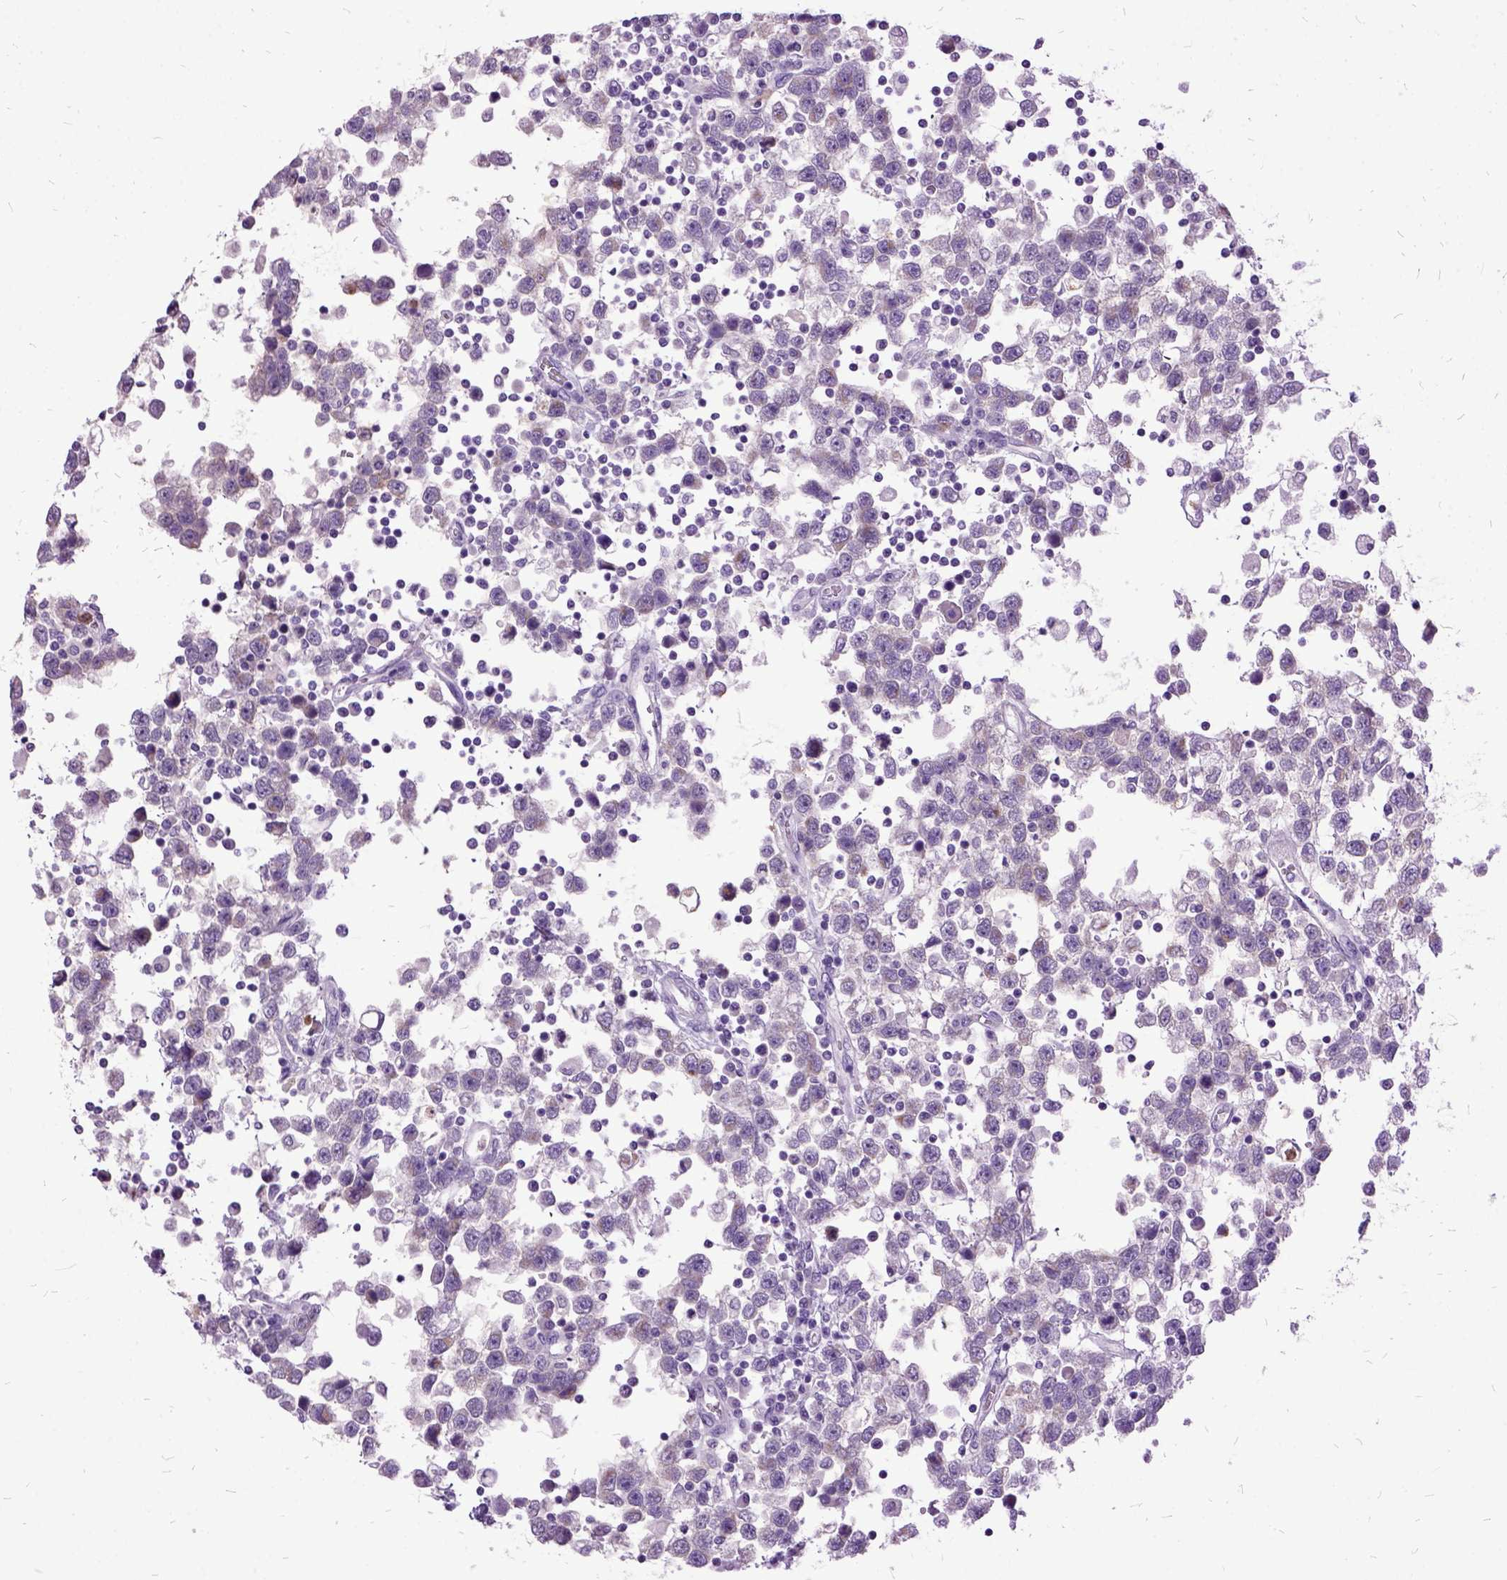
{"staining": {"intensity": "negative", "quantity": "none", "location": "none"}, "tissue": "testis cancer", "cell_type": "Tumor cells", "image_type": "cancer", "snomed": [{"axis": "morphology", "description": "Seminoma, NOS"}, {"axis": "topography", "description": "Testis"}], "caption": "High power microscopy micrograph of an immunohistochemistry micrograph of testis cancer, revealing no significant expression in tumor cells.", "gene": "MME", "patient": {"sex": "male", "age": 34}}